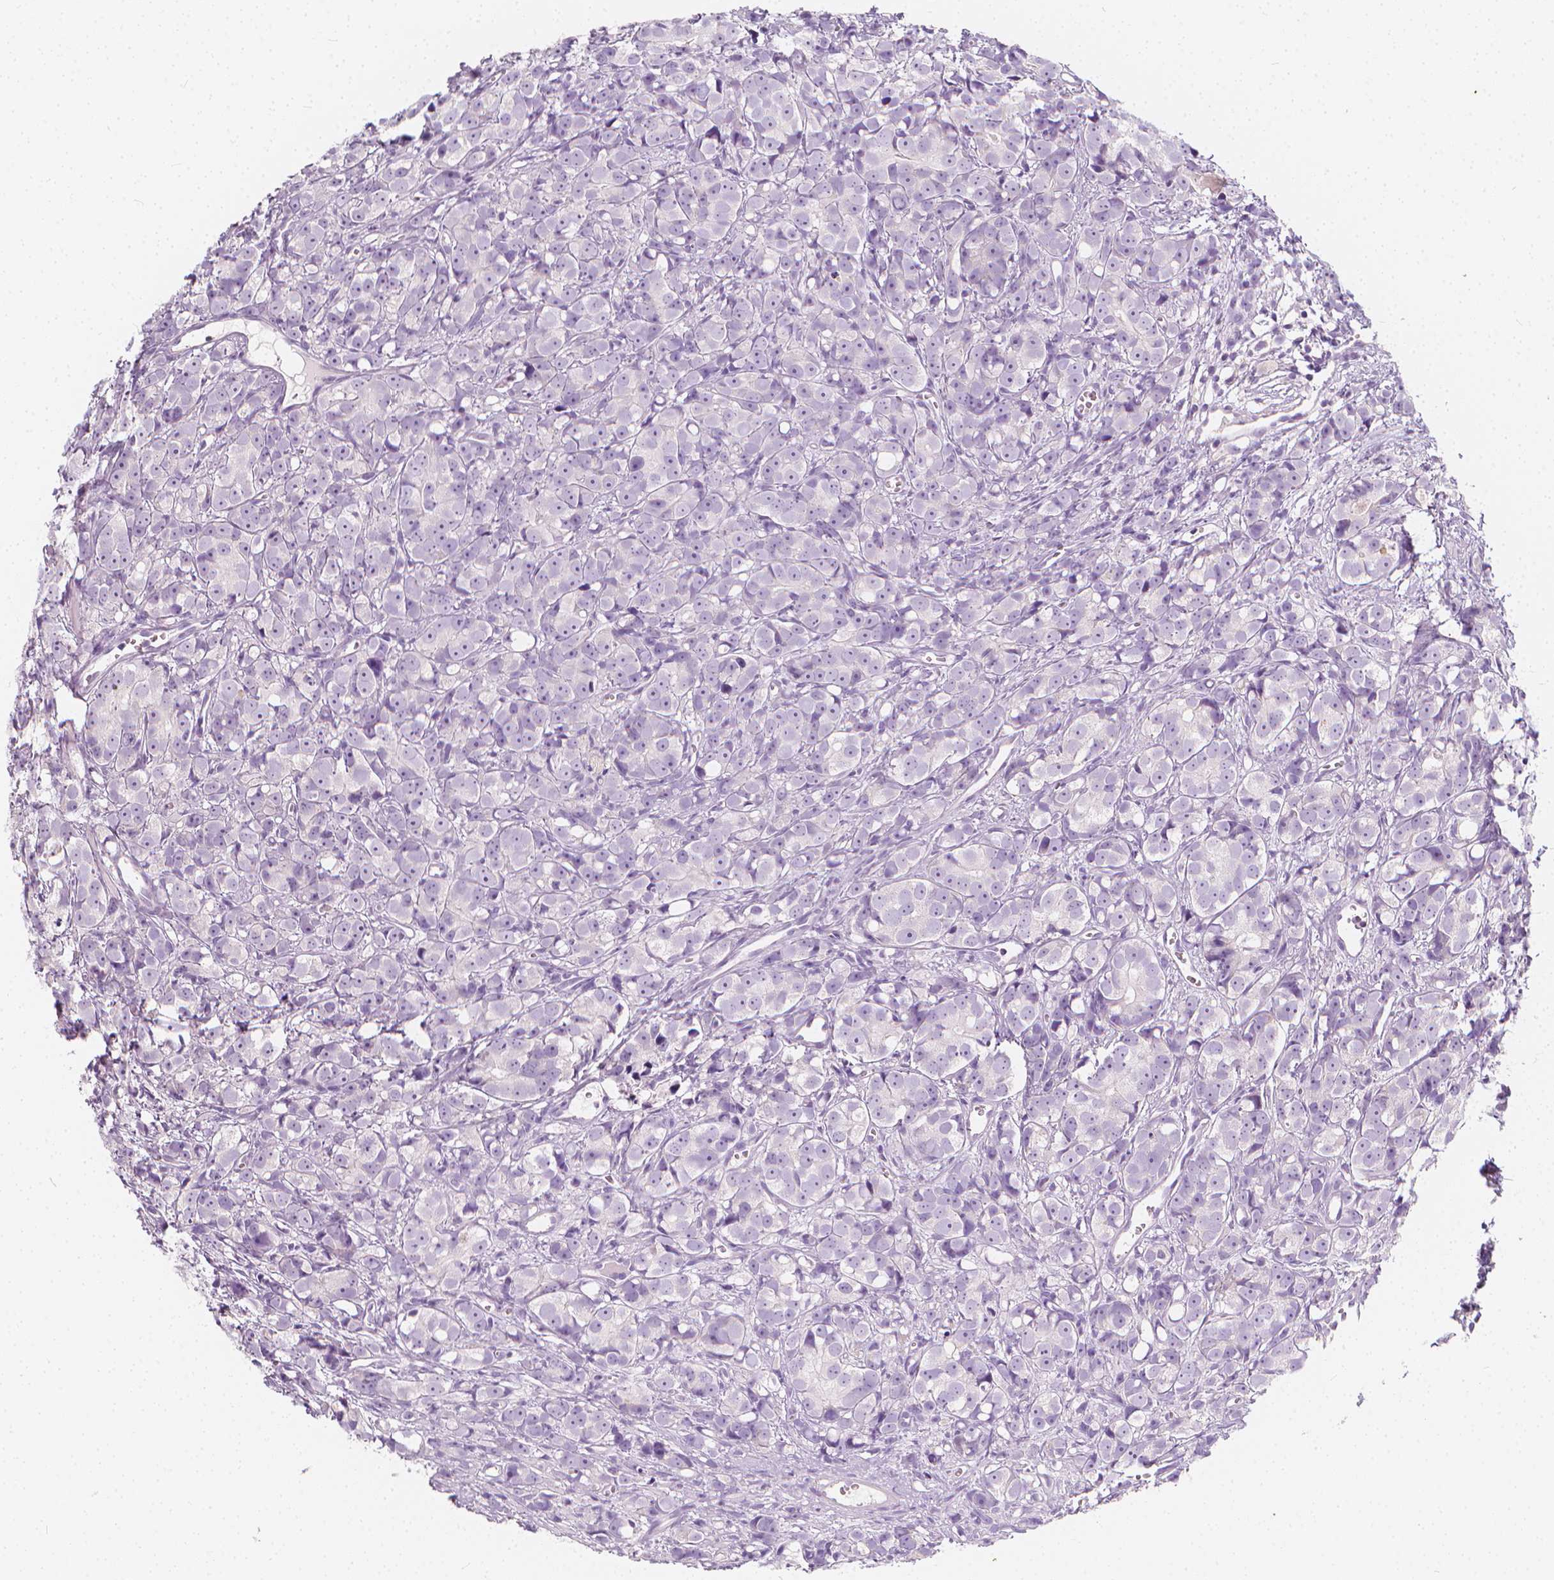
{"staining": {"intensity": "negative", "quantity": "none", "location": "none"}, "tissue": "prostate cancer", "cell_type": "Tumor cells", "image_type": "cancer", "snomed": [{"axis": "morphology", "description": "Adenocarcinoma, High grade"}, {"axis": "topography", "description": "Prostate"}], "caption": "Tumor cells show no significant protein positivity in prostate cancer (adenocarcinoma (high-grade)).", "gene": "RBFOX1", "patient": {"sex": "male", "age": 77}}